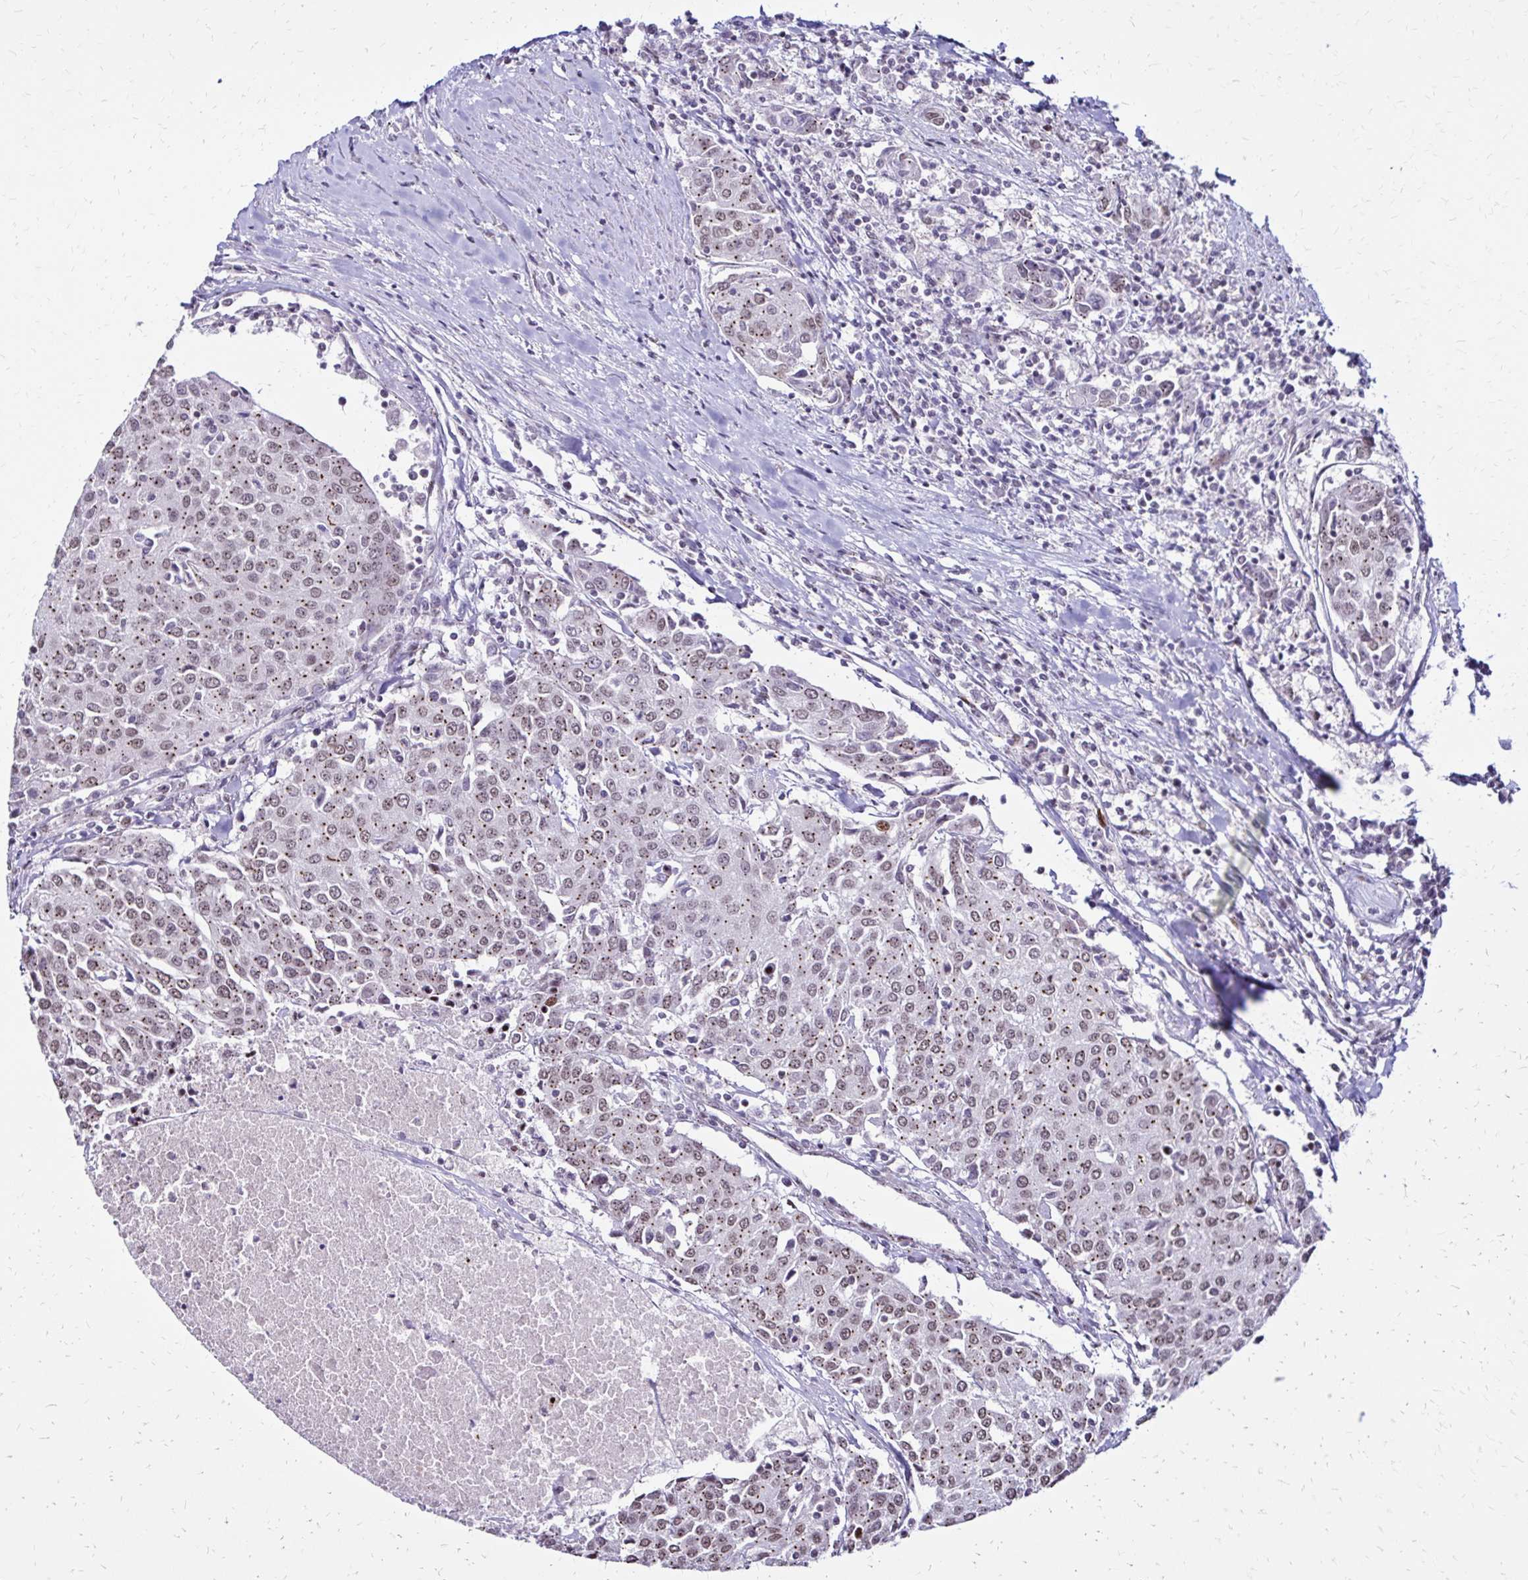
{"staining": {"intensity": "weak", "quantity": ">75%", "location": "cytoplasmic/membranous,nuclear"}, "tissue": "urothelial cancer", "cell_type": "Tumor cells", "image_type": "cancer", "snomed": [{"axis": "morphology", "description": "Urothelial carcinoma, High grade"}, {"axis": "topography", "description": "Urinary bladder"}], "caption": "Protein staining of urothelial cancer tissue demonstrates weak cytoplasmic/membranous and nuclear expression in approximately >75% of tumor cells. The protein of interest is shown in brown color, while the nuclei are stained blue.", "gene": "TOB1", "patient": {"sex": "female", "age": 85}}